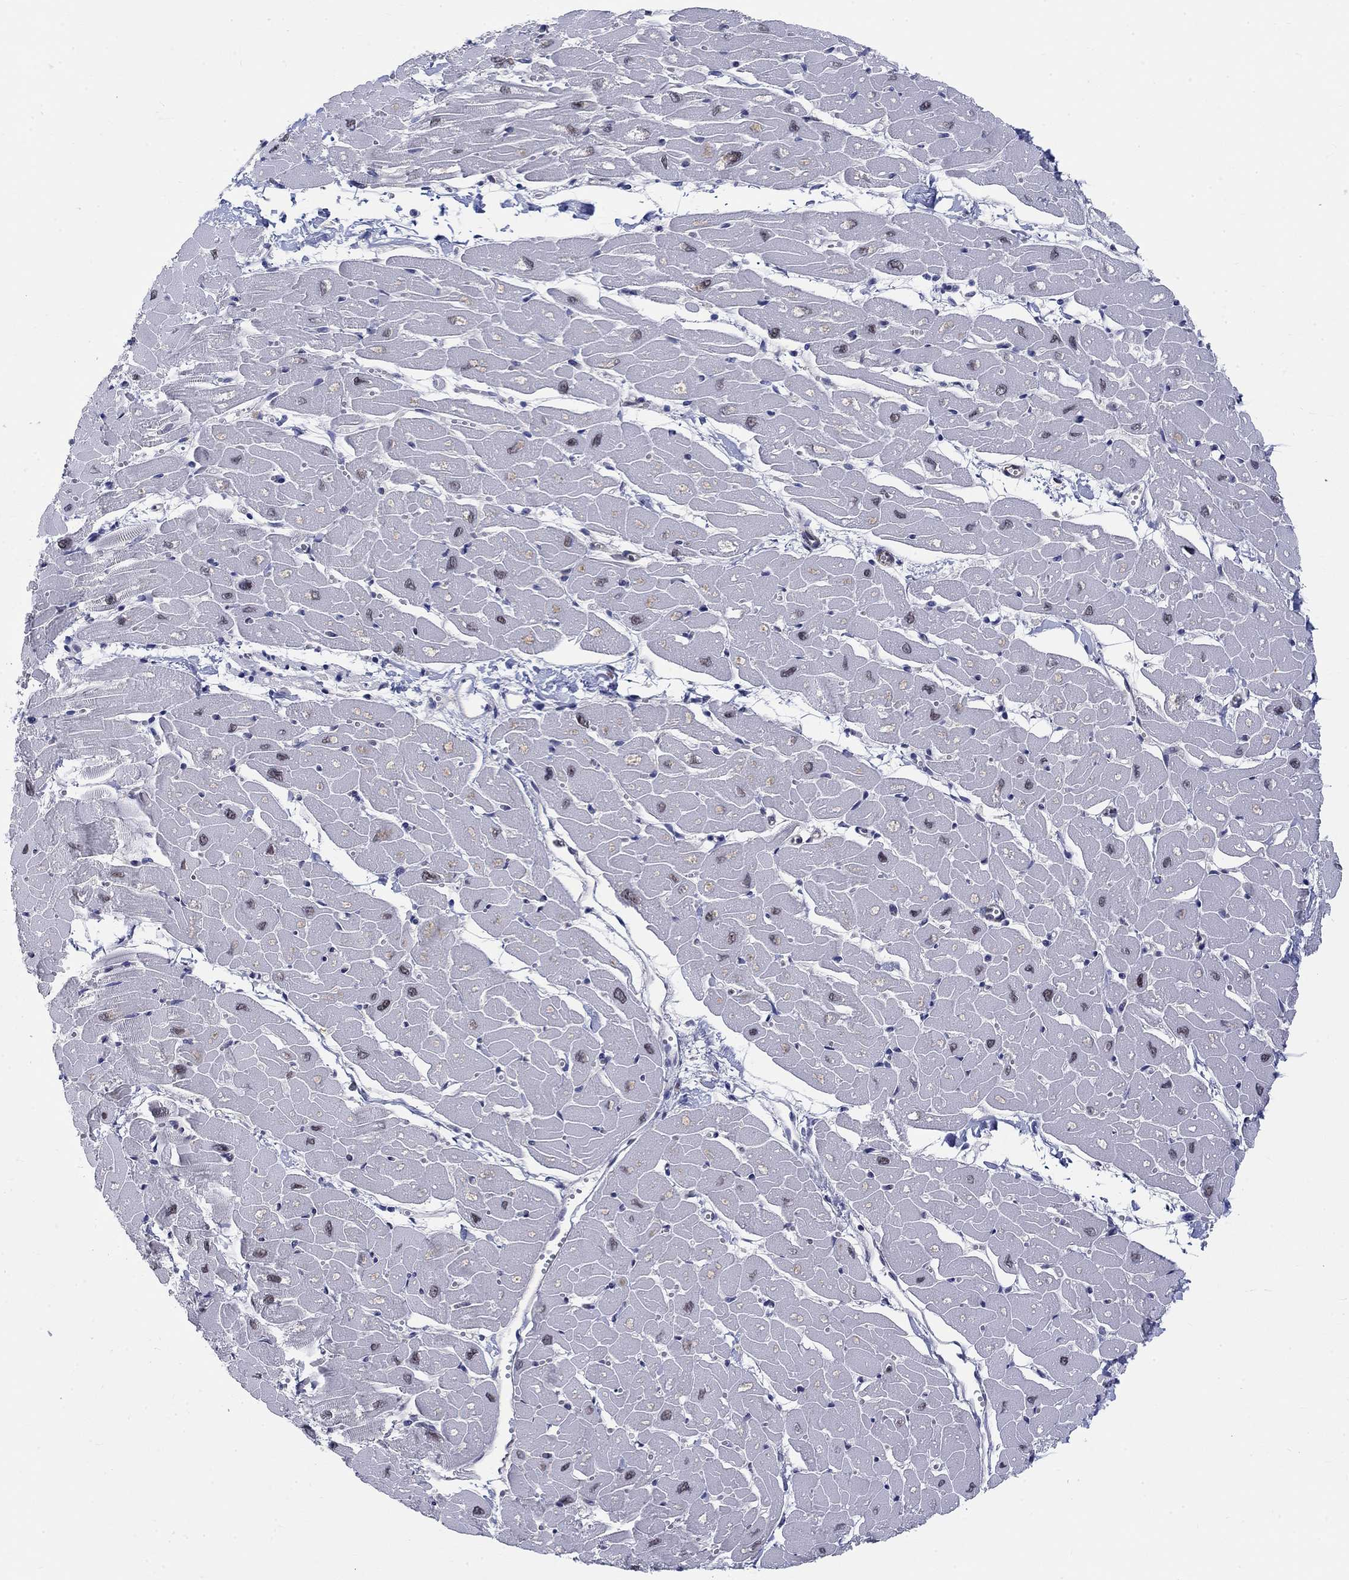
{"staining": {"intensity": "negative", "quantity": "none", "location": "none"}, "tissue": "heart muscle", "cell_type": "Cardiomyocytes", "image_type": "normal", "snomed": [{"axis": "morphology", "description": "Normal tissue, NOS"}, {"axis": "topography", "description": "Heart"}], "caption": "A photomicrograph of heart muscle stained for a protein shows no brown staining in cardiomyocytes.", "gene": "EGFLAM", "patient": {"sex": "male", "age": 57}}